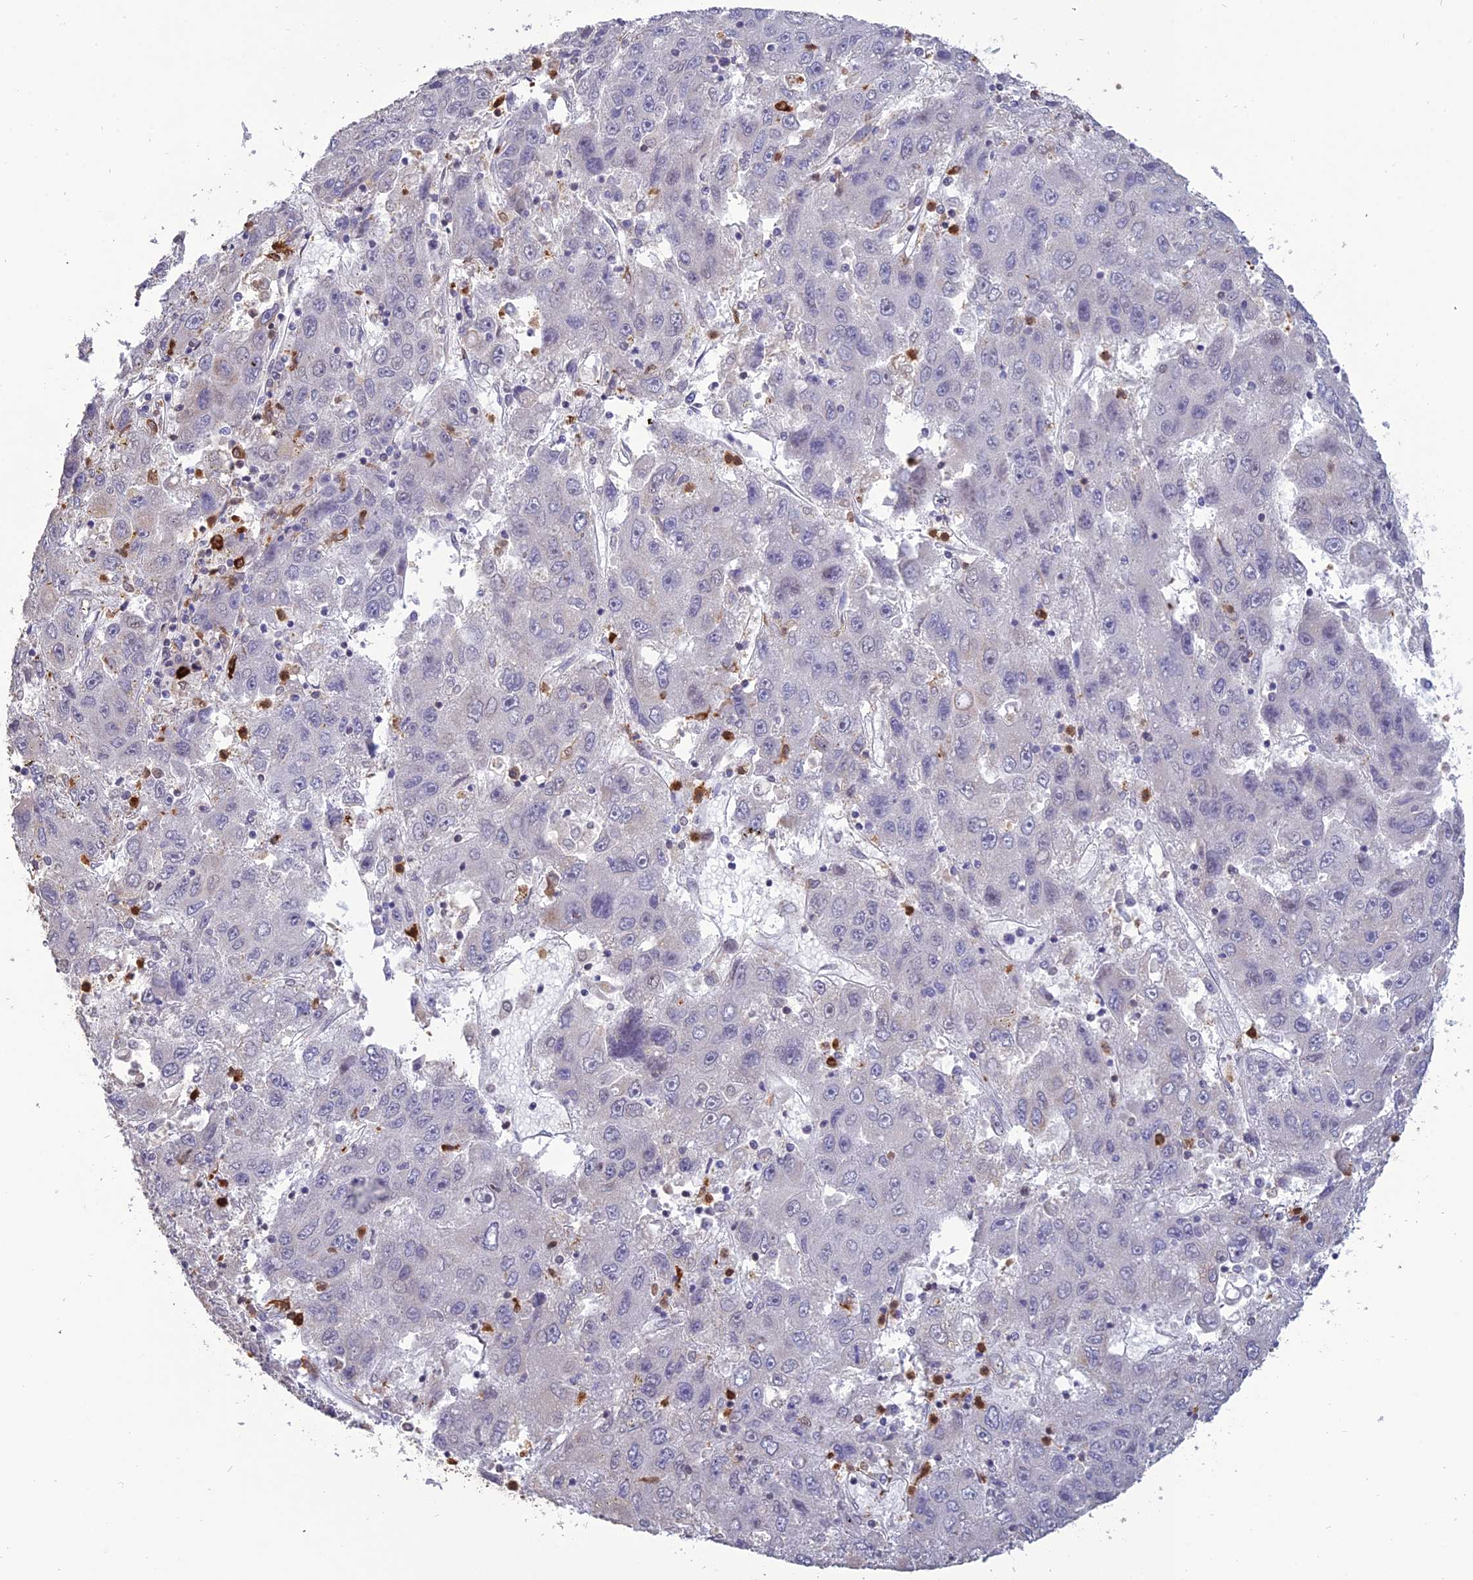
{"staining": {"intensity": "negative", "quantity": "none", "location": "none"}, "tissue": "liver cancer", "cell_type": "Tumor cells", "image_type": "cancer", "snomed": [{"axis": "morphology", "description": "Carcinoma, Hepatocellular, NOS"}, {"axis": "topography", "description": "Liver"}], "caption": "The histopathology image shows no significant staining in tumor cells of liver cancer.", "gene": "APOBR", "patient": {"sex": "male", "age": 49}}